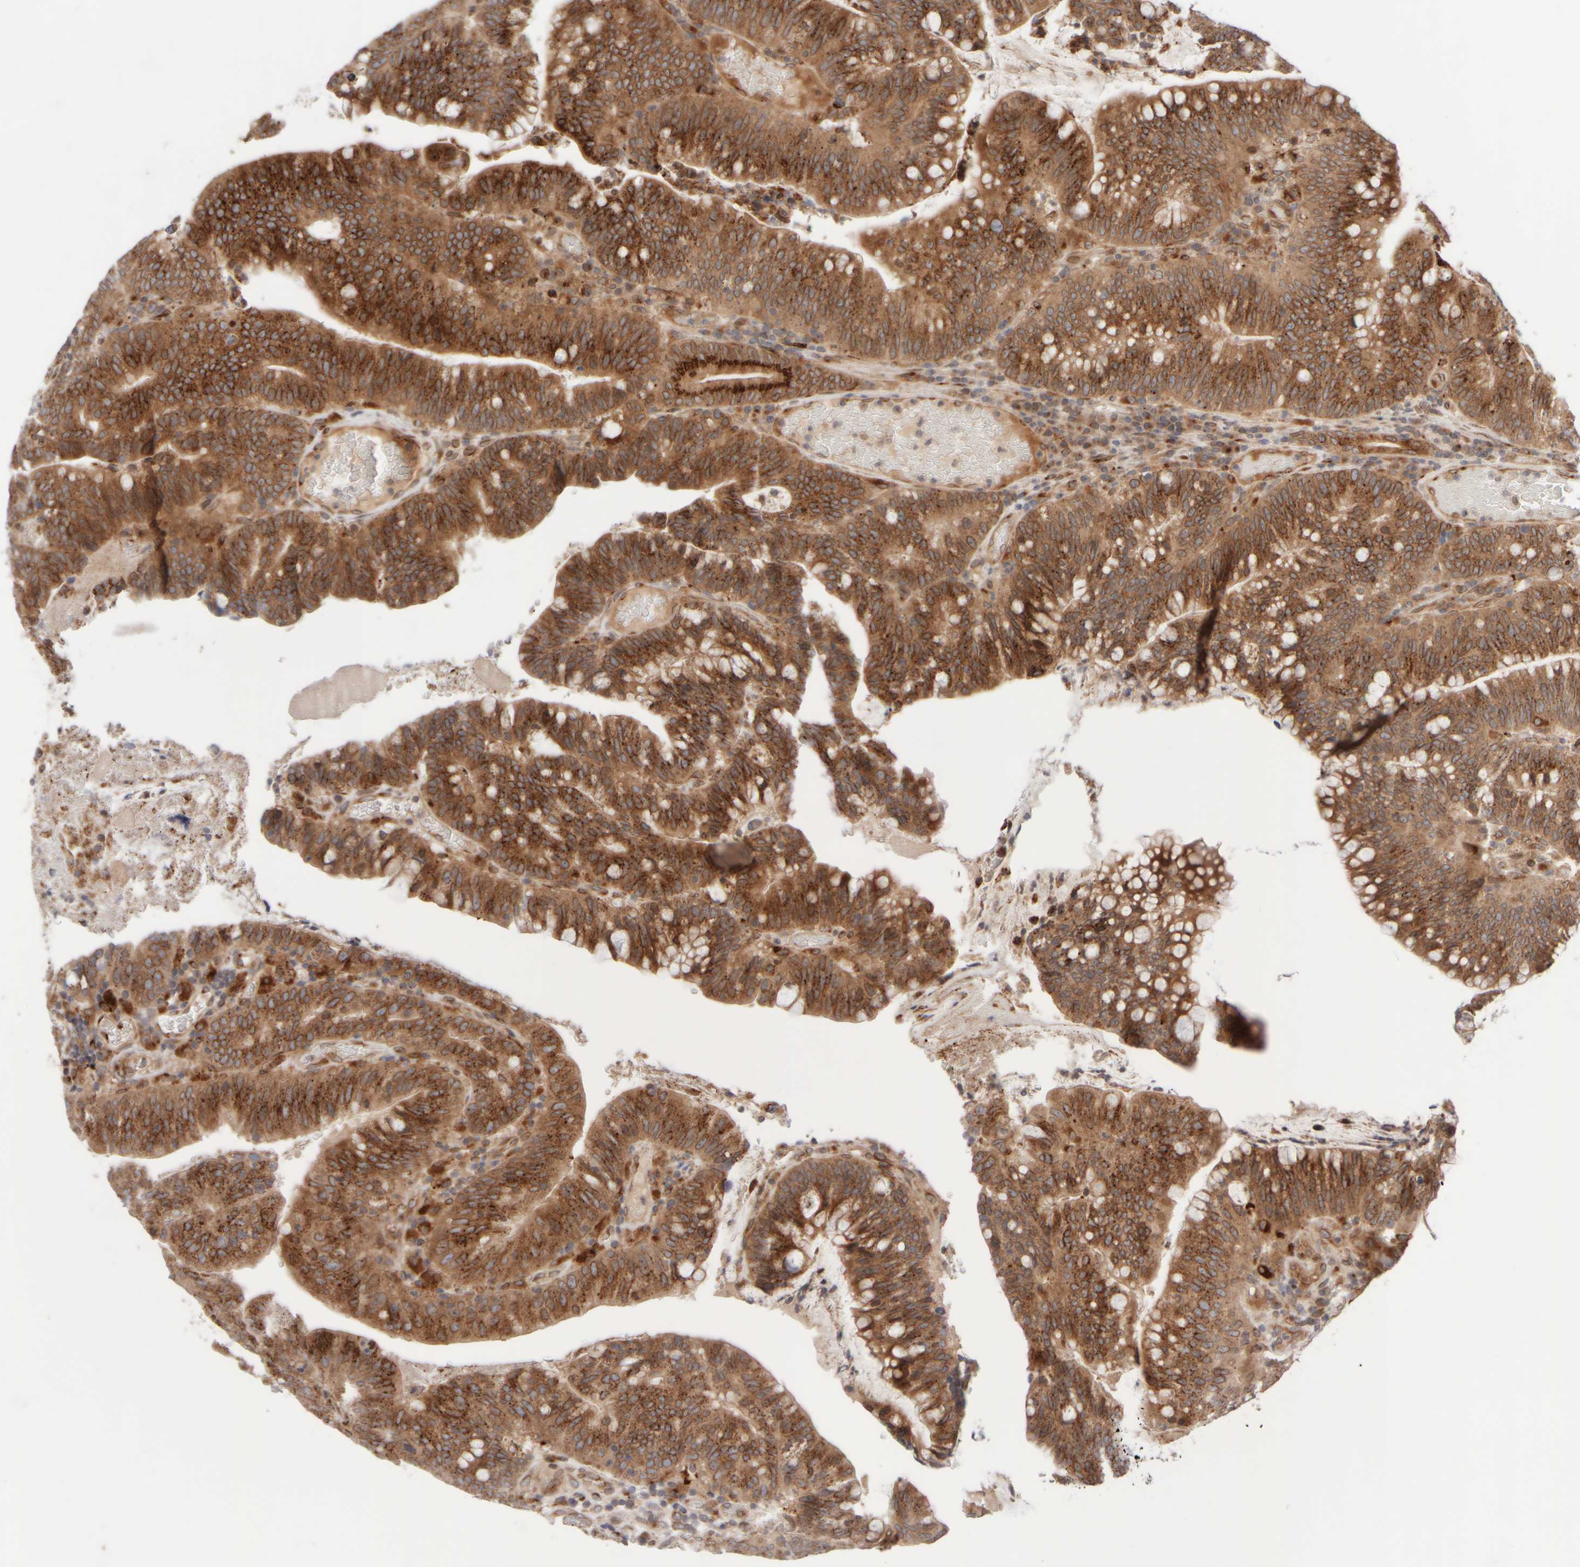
{"staining": {"intensity": "strong", "quantity": ">75%", "location": "cytoplasmic/membranous"}, "tissue": "colorectal cancer", "cell_type": "Tumor cells", "image_type": "cancer", "snomed": [{"axis": "morphology", "description": "Adenocarcinoma, NOS"}, {"axis": "topography", "description": "Colon"}], "caption": "There is high levels of strong cytoplasmic/membranous expression in tumor cells of adenocarcinoma (colorectal), as demonstrated by immunohistochemical staining (brown color).", "gene": "GCN1", "patient": {"sex": "female", "age": 66}}